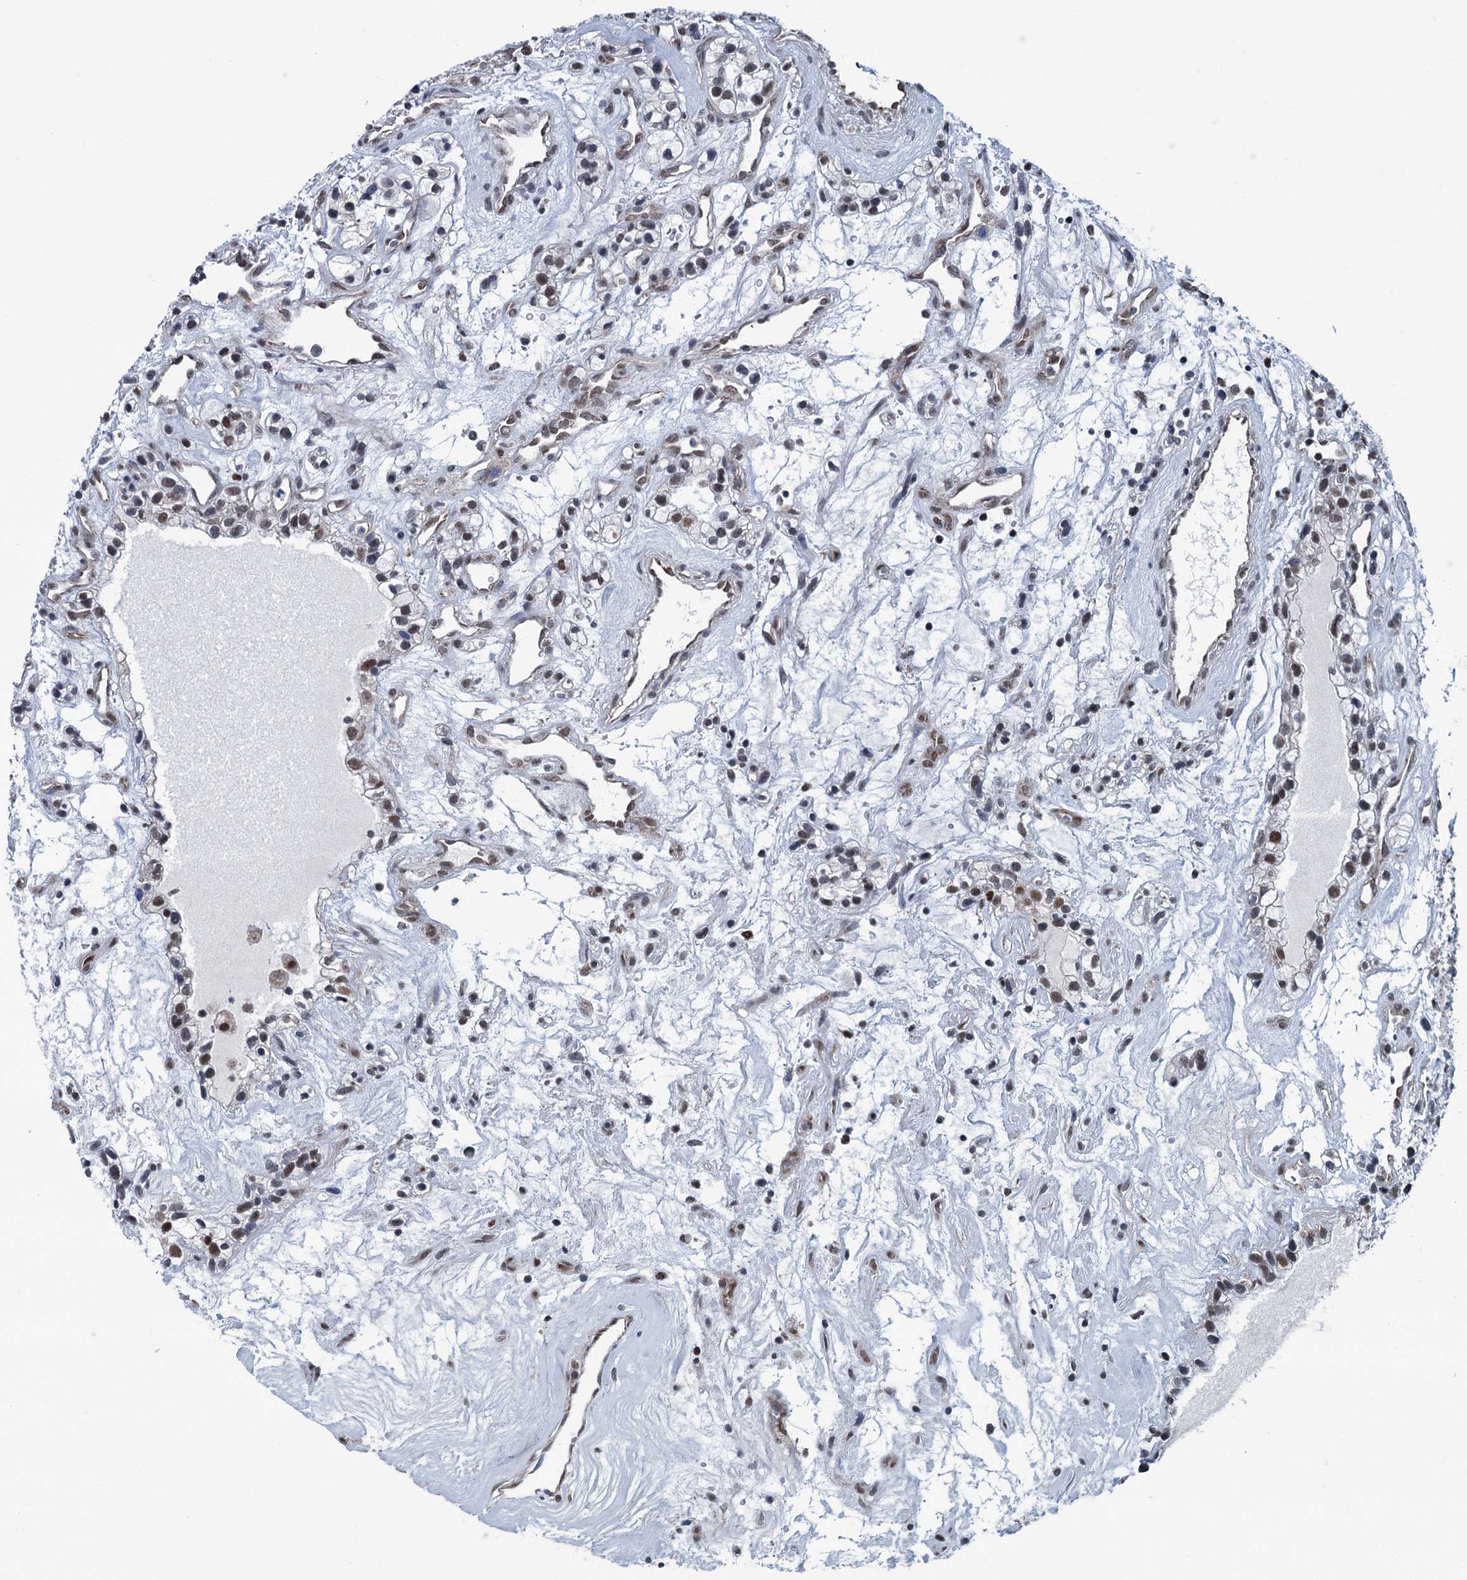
{"staining": {"intensity": "moderate", "quantity": "25%-75%", "location": "nuclear"}, "tissue": "renal cancer", "cell_type": "Tumor cells", "image_type": "cancer", "snomed": [{"axis": "morphology", "description": "Adenocarcinoma, NOS"}, {"axis": "topography", "description": "Kidney"}], "caption": "Brown immunohistochemical staining in human renal cancer (adenocarcinoma) shows moderate nuclear staining in about 25%-75% of tumor cells.", "gene": "MORN3", "patient": {"sex": "female", "age": 57}}